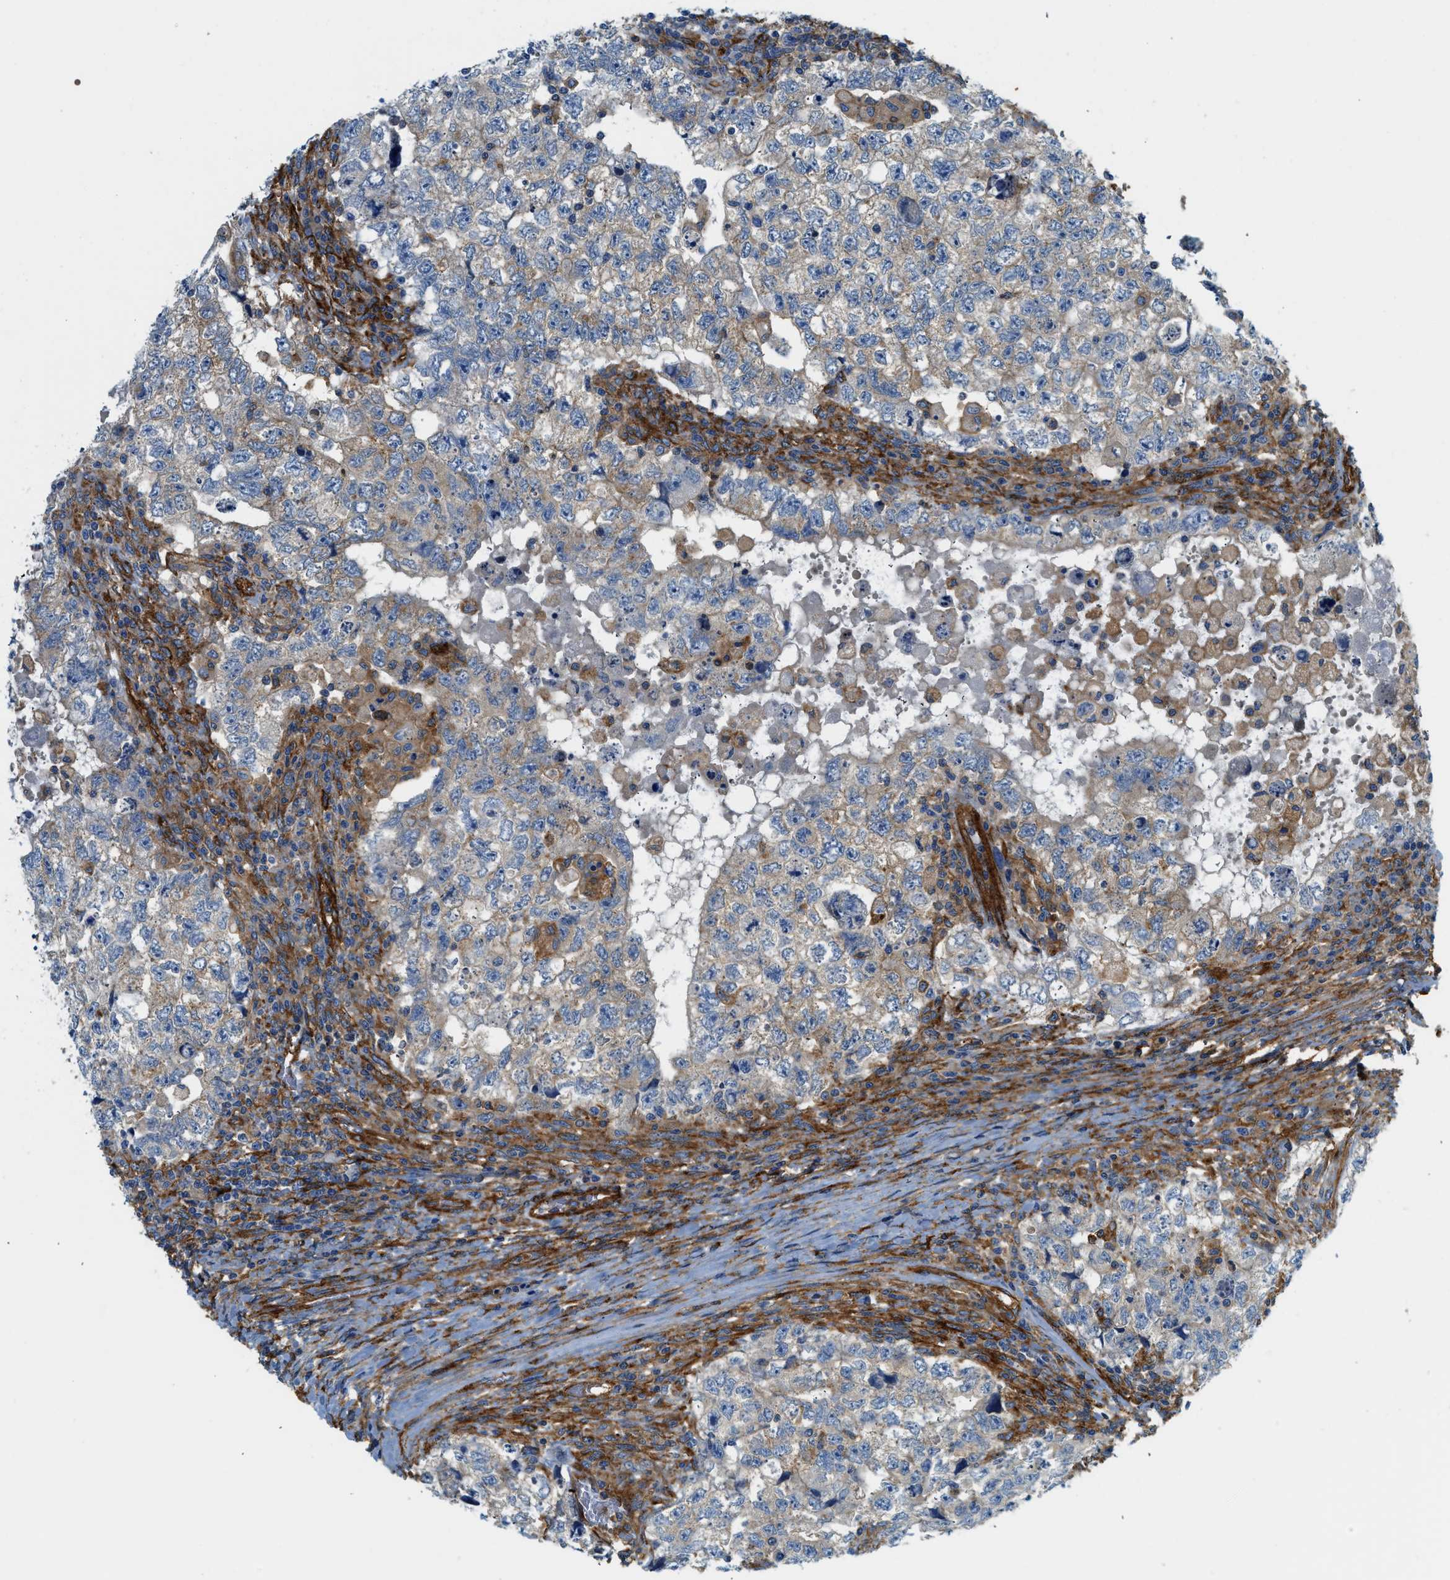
{"staining": {"intensity": "weak", "quantity": "<25%", "location": "cytoplasmic/membranous"}, "tissue": "testis cancer", "cell_type": "Tumor cells", "image_type": "cancer", "snomed": [{"axis": "morphology", "description": "Carcinoma, Embryonal, NOS"}, {"axis": "topography", "description": "Testis"}], "caption": "The micrograph displays no significant expression in tumor cells of testis embryonal carcinoma.", "gene": "HIP1", "patient": {"sex": "male", "age": 36}}